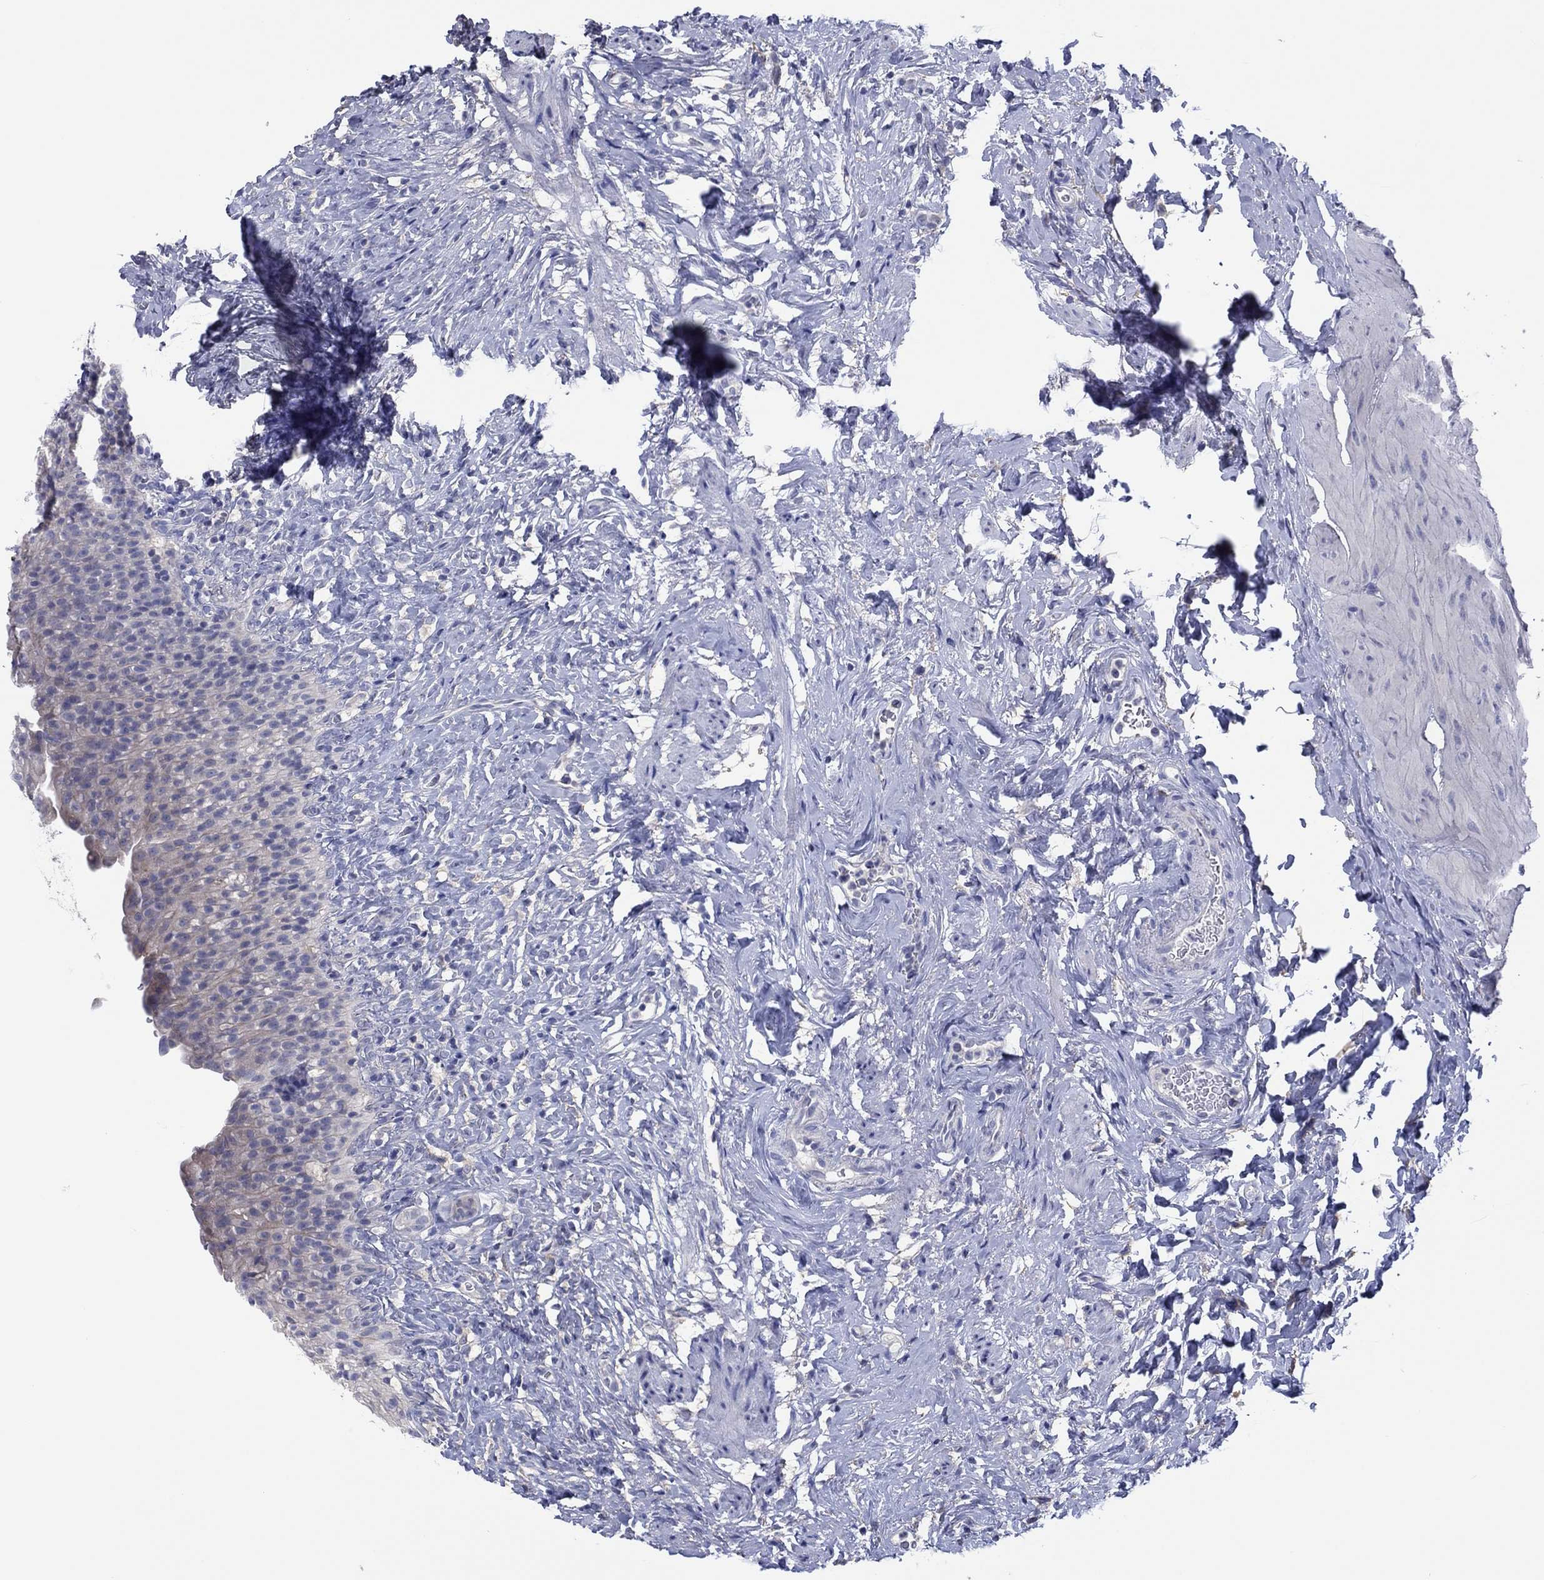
{"staining": {"intensity": "weak", "quantity": "<25%", "location": "cytoplasmic/membranous"}, "tissue": "urinary bladder", "cell_type": "Urothelial cells", "image_type": "normal", "snomed": [{"axis": "morphology", "description": "Normal tissue, NOS"}, {"axis": "topography", "description": "Urinary bladder"}], "caption": "Urothelial cells show no significant expression in normal urinary bladder. (DAB immunohistochemistry (IHC) with hematoxylin counter stain).", "gene": "CYP2B6", "patient": {"sex": "male", "age": 76}}